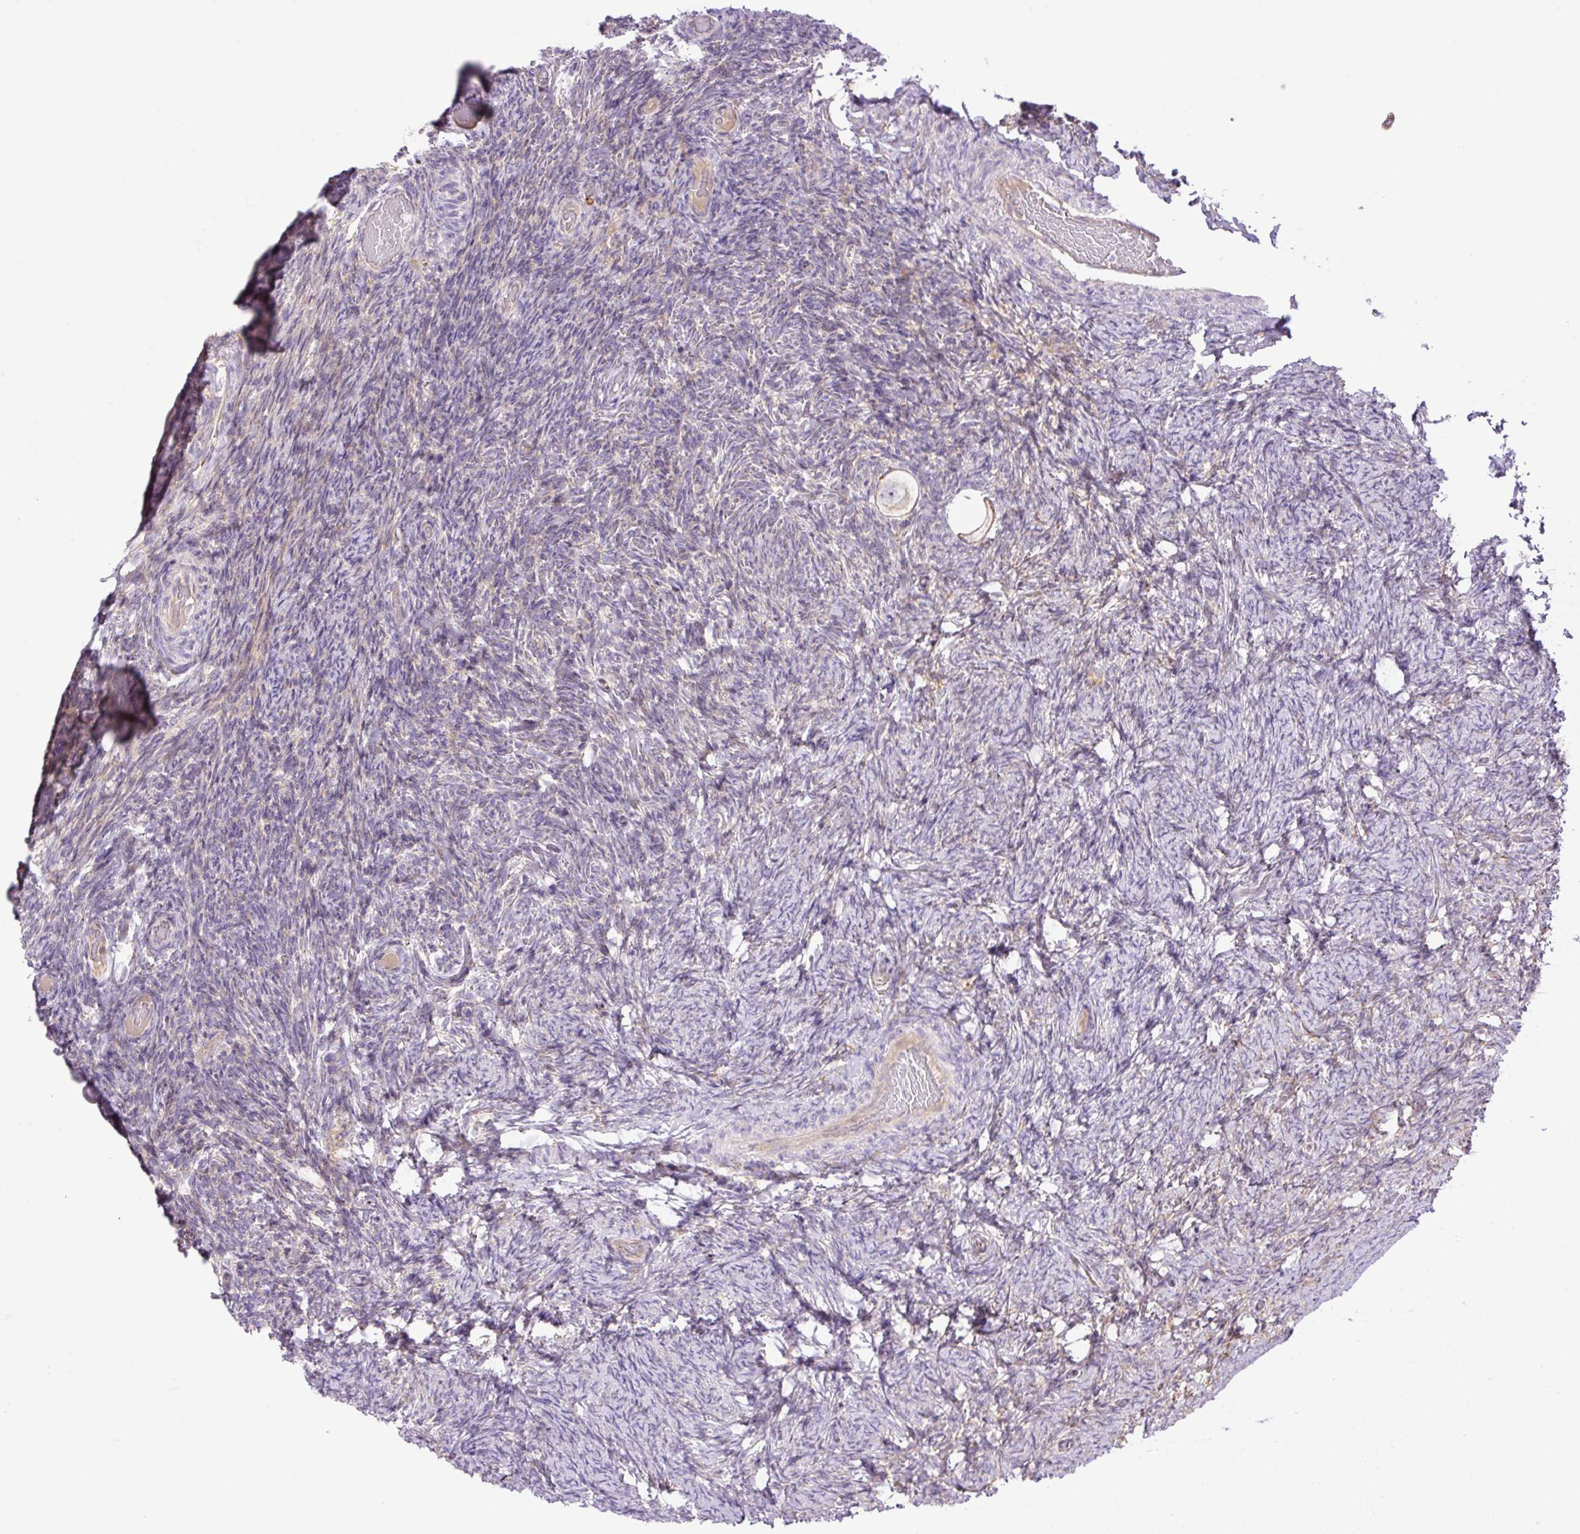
{"staining": {"intensity": "weak", "quantity": "25%-75%", "location": "cytoplasmic/membranous"}, "tissue": "ovary", "cell_type": "Follicle cells", "image_type": "normal", "snomed": [{"axis": "morphology", "description": "Normal tissue, NOS"}, {"axis": "topography", "description": "Ovary"}], "caption": "This is a histology image of immunohistochemistry (IHC) staining of normal ovary, which shows weak positivity in the cytoplasmic/membranous of follicle cells.", "gene": "POFUT1", "patient": {"sex": "female", "age": 34}}